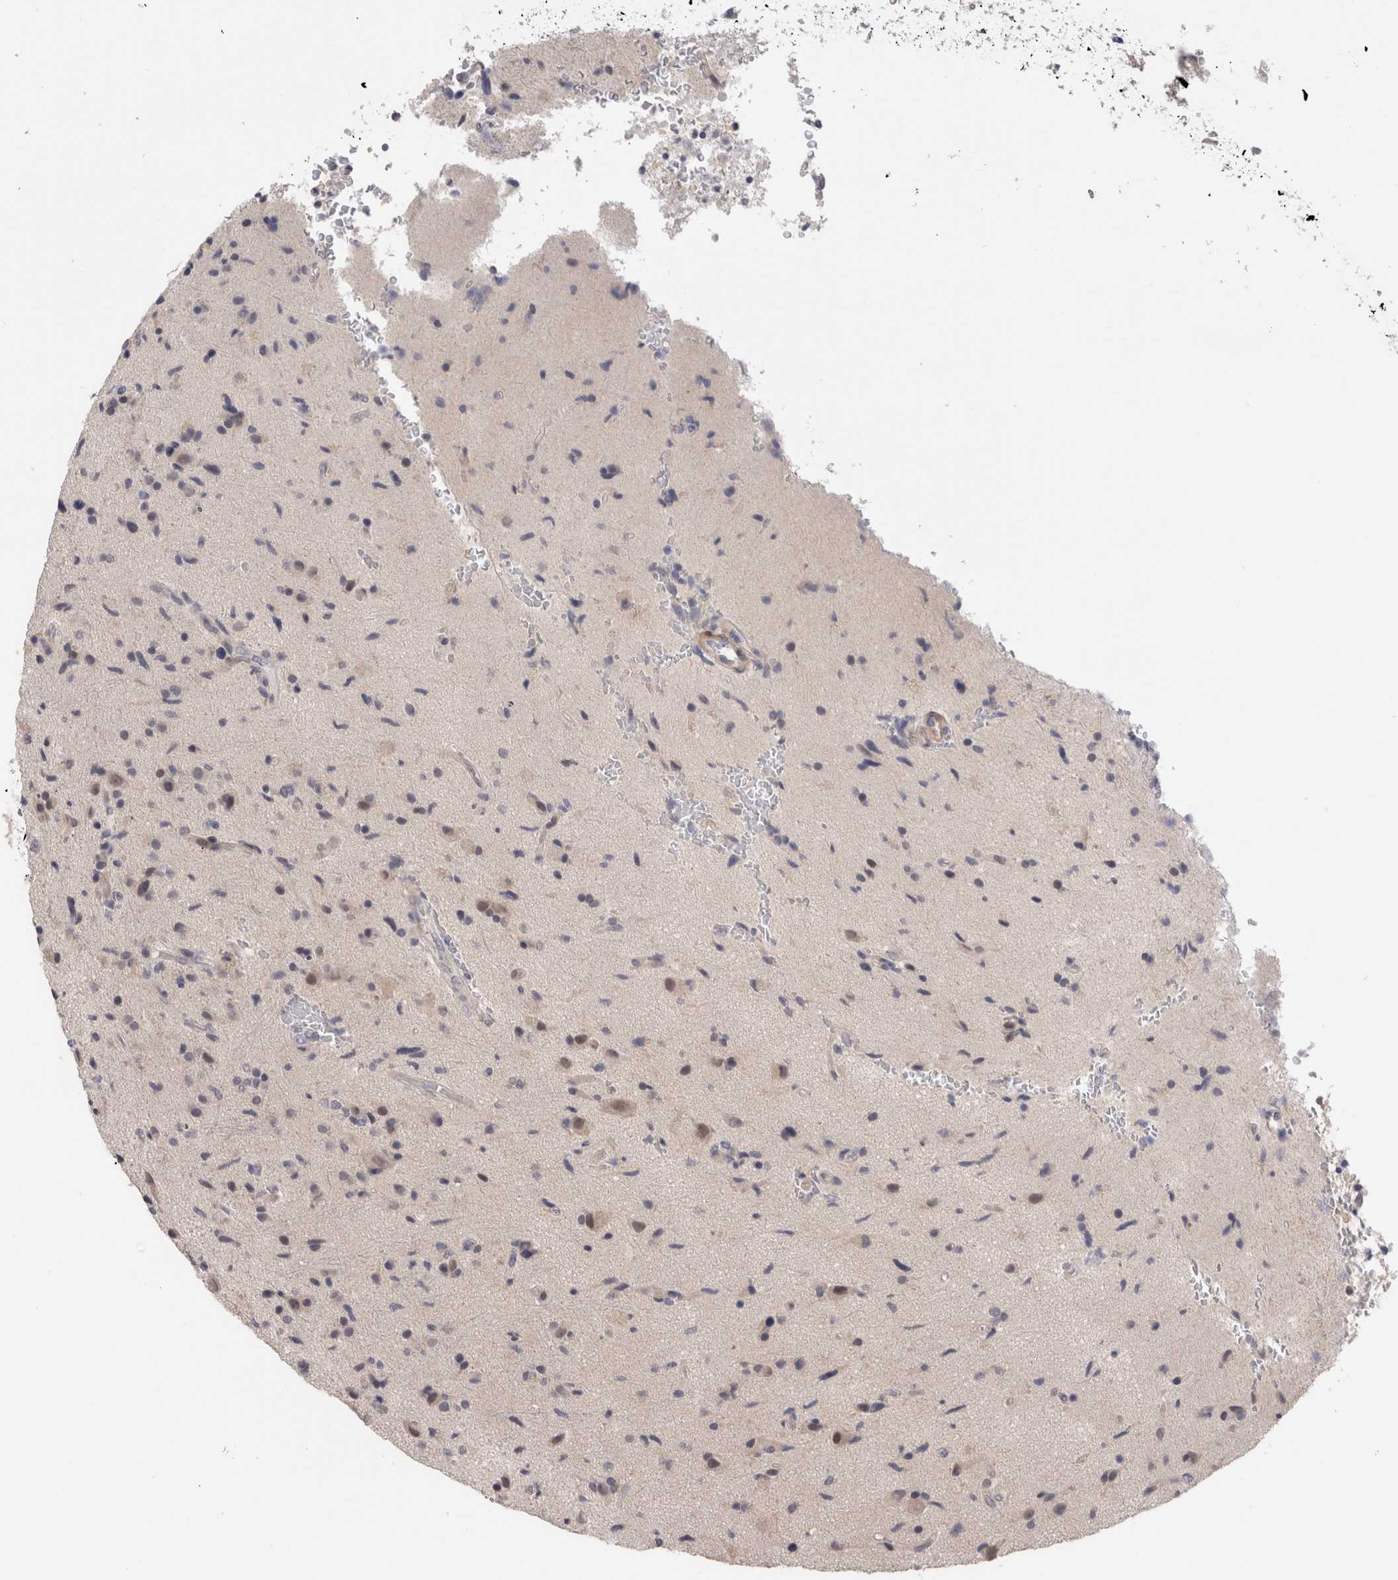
{"staining": {"intensity": "negative", "quantity": "none", "location": "none"}, "tissue": "glioma", "cell_type": "Tumor cells", "image_type": "cancer", "snomed": [{"axis": "morphology", "description": "Glioma, malignant, High grade"}, {"axis": "topography", "description": "Brain"}], "caption": "High magnification brightfield microscopy of glioma stained with DAB (3,3'-diaminobenzidine) (brown) and counterstained with hematoxylin (blue): tumor cells show no significant staining.", "gene": "CRYBG1", "patient": {"sex": "male", "age": 72}}